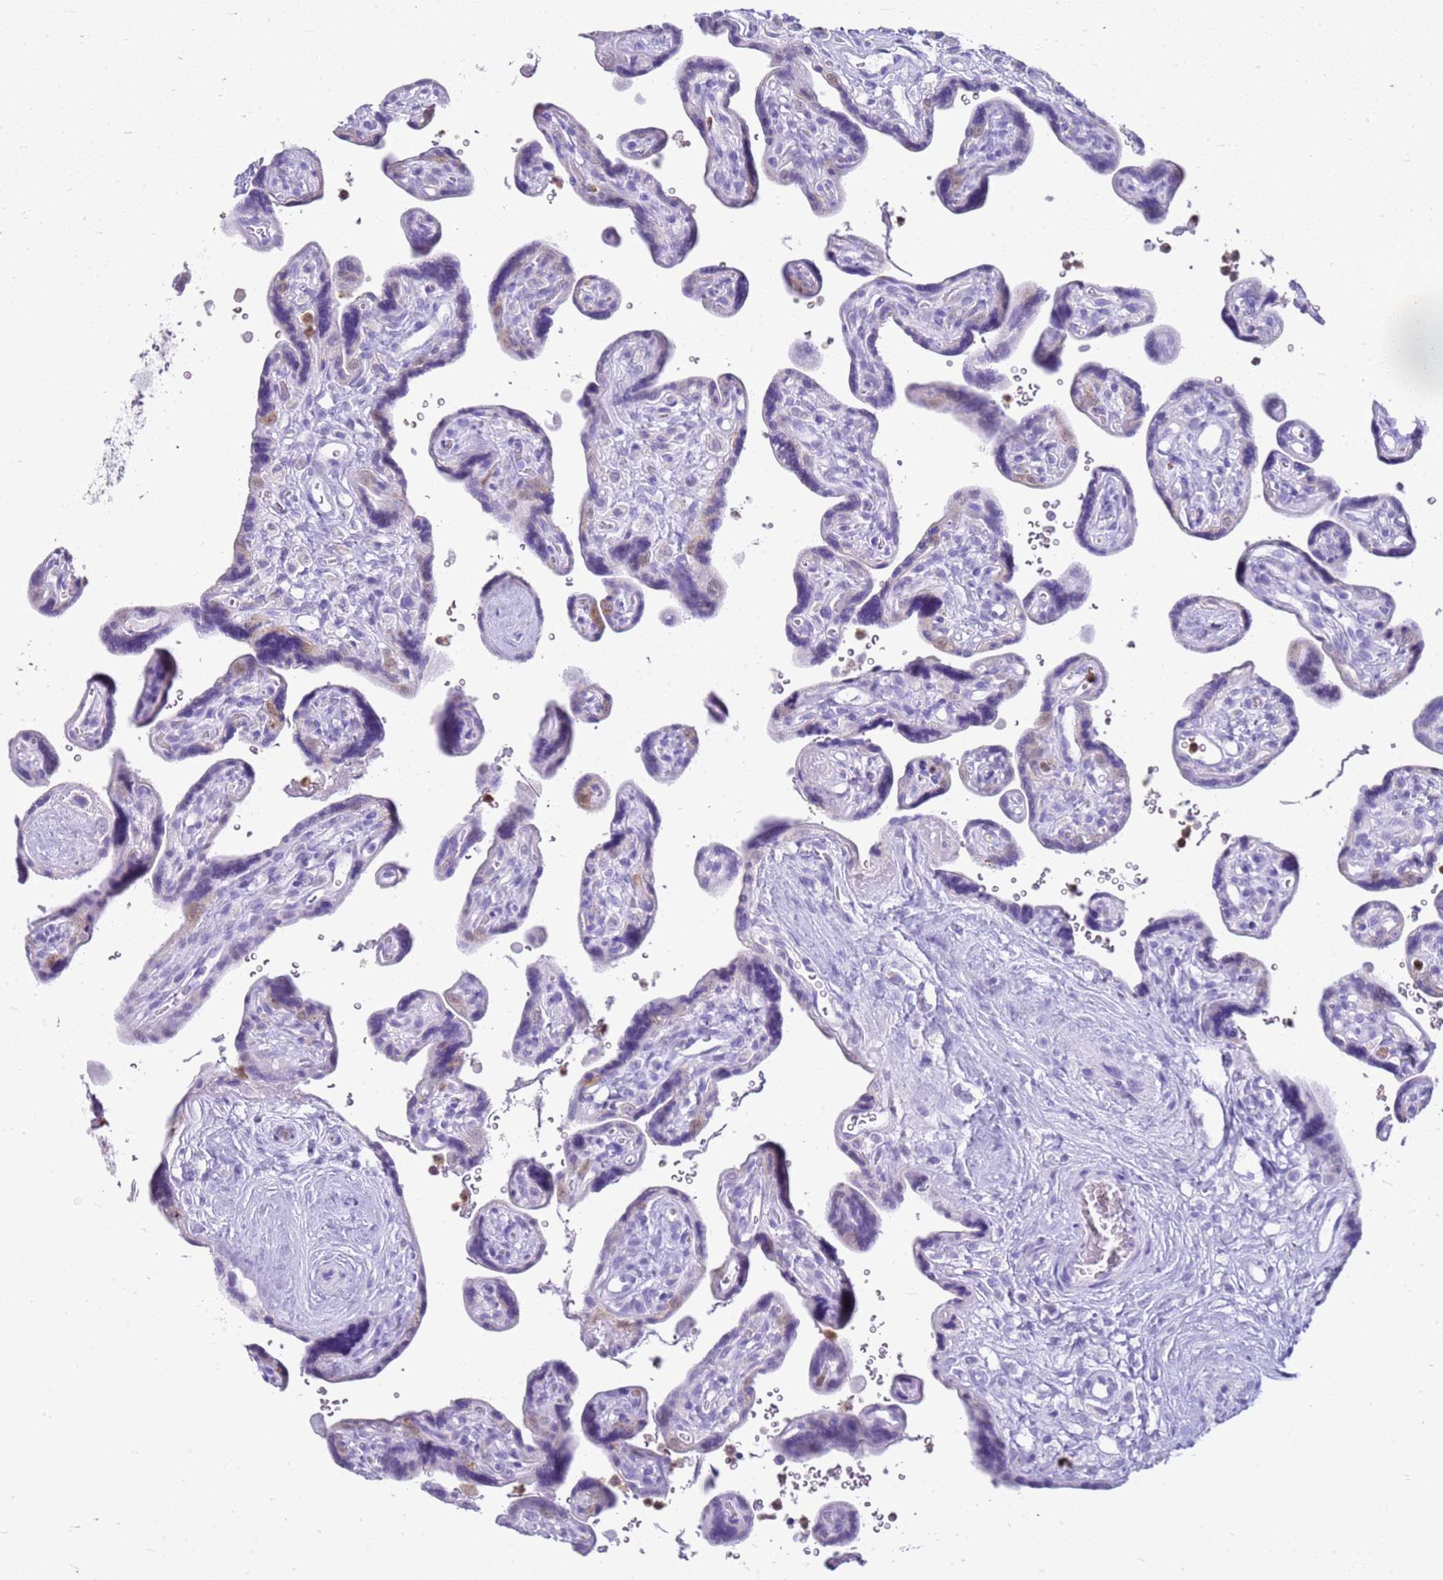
{"staining": {"intensity": "negative", "quantity": "none", "location": "none"}, "tissue": "placenta", "cell_type": "Decidual cells", "image_type": "normal", "snomed": [{"axis": "morphology", "description": "Normal tissue, NOS"}, {"axis": "topography", "description": "Placenta"}], "caption": "Decidual cells show no significant protein expression in unremarkable placenta. (DAB (3,3'-diaminobenzidine) immunohistochemistry visualized using brightfield microscopy, high magnification).", "gene": "CSTA", "patient": {"sex": "female", "age": 39}}